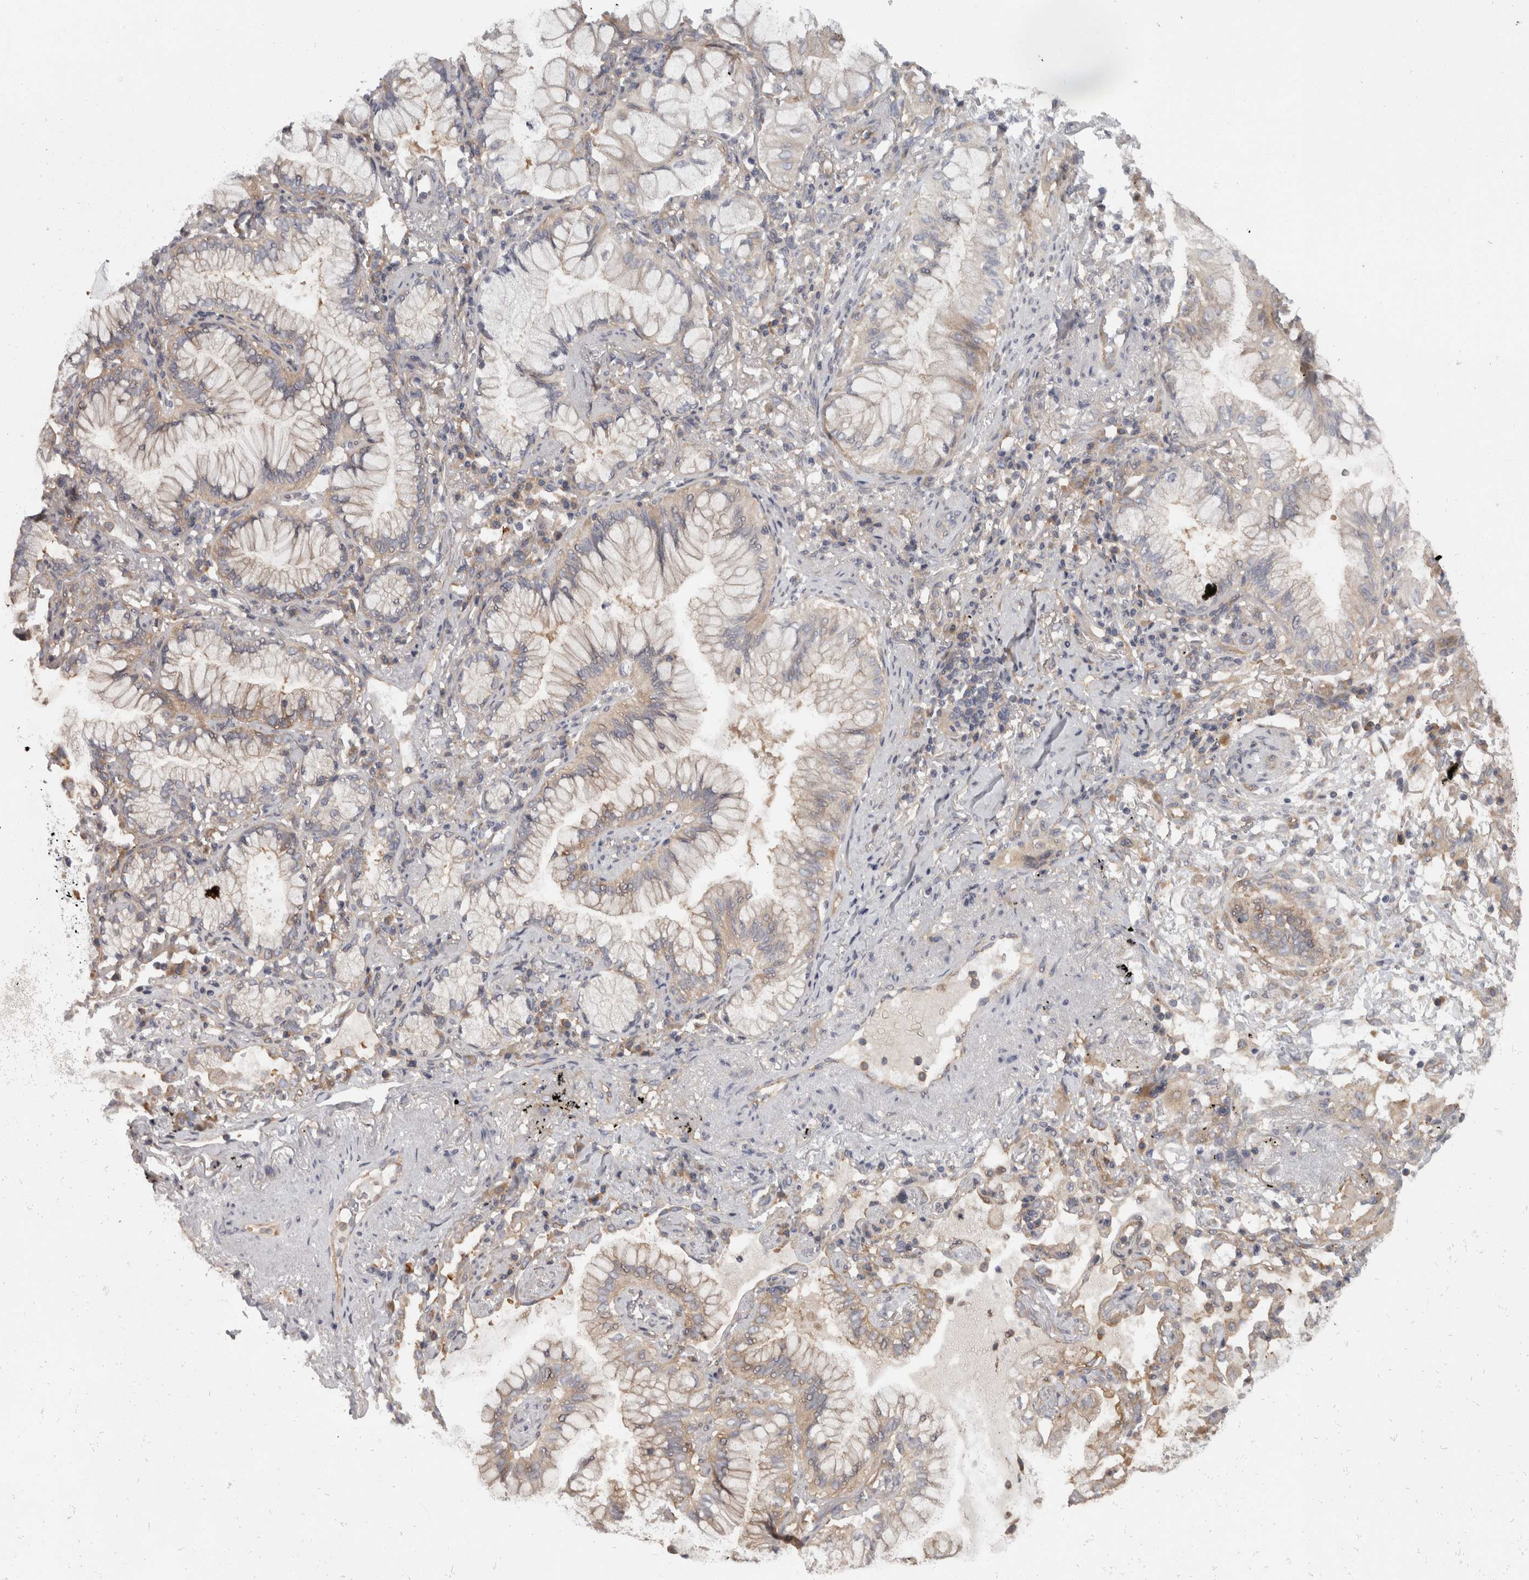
{"staining": {"intensity": "negative", "quantity": "none", "location": "none"}, "tissue": "lung cancer", "cell_type": "Tumor cells", "image_type": "cancer", "snomed": [{"axis": "morphology", "description": "Adenocarcinoma, NOS"}, {"axis": "topography", "description": "Lung"}], "caption": "A histopathology image of human lung adenocarcinoma is negative for staining in tumor cells.", "gene": "SMCR8", "patient": {"sex": "female", "age": 70}}